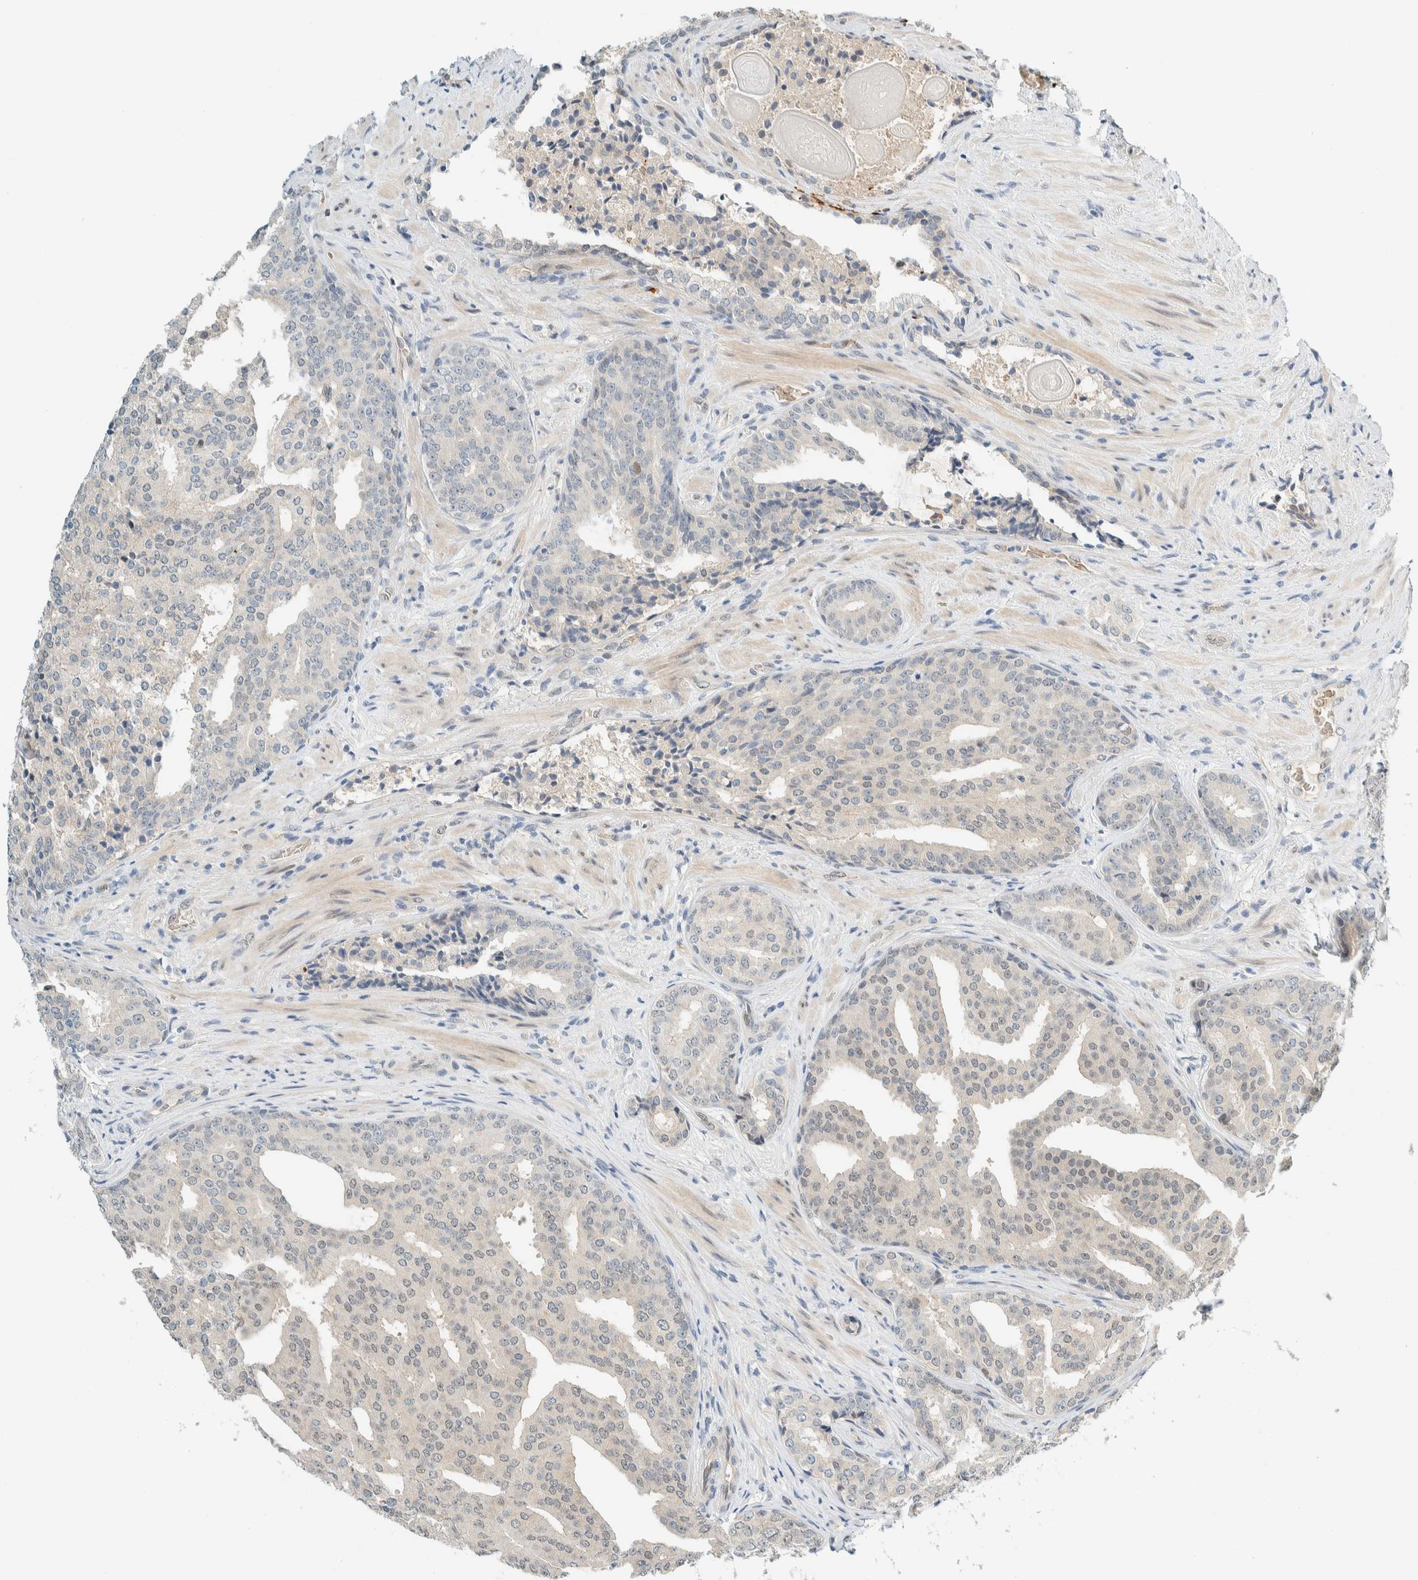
{"staining": {"intensity": "negative", "quantity": "none", "location": "none"}, "tissue": "prostate cancer", "cell_type": "Tumor cells", "image_type": "cancer", "snomed": [{"axis": "morphology", "description": "Adenocarcinoma, High grade"}, {"axis": "topography", "description": "Prostate"}], "caption": "DAB (3,3'-diaminobenzidine) immunohistochemical staining of human prostate cancer reveals no significant staining in tumor cells.", "gene": "TSTD2", "patient": {"sex": "male", "age": 71}}